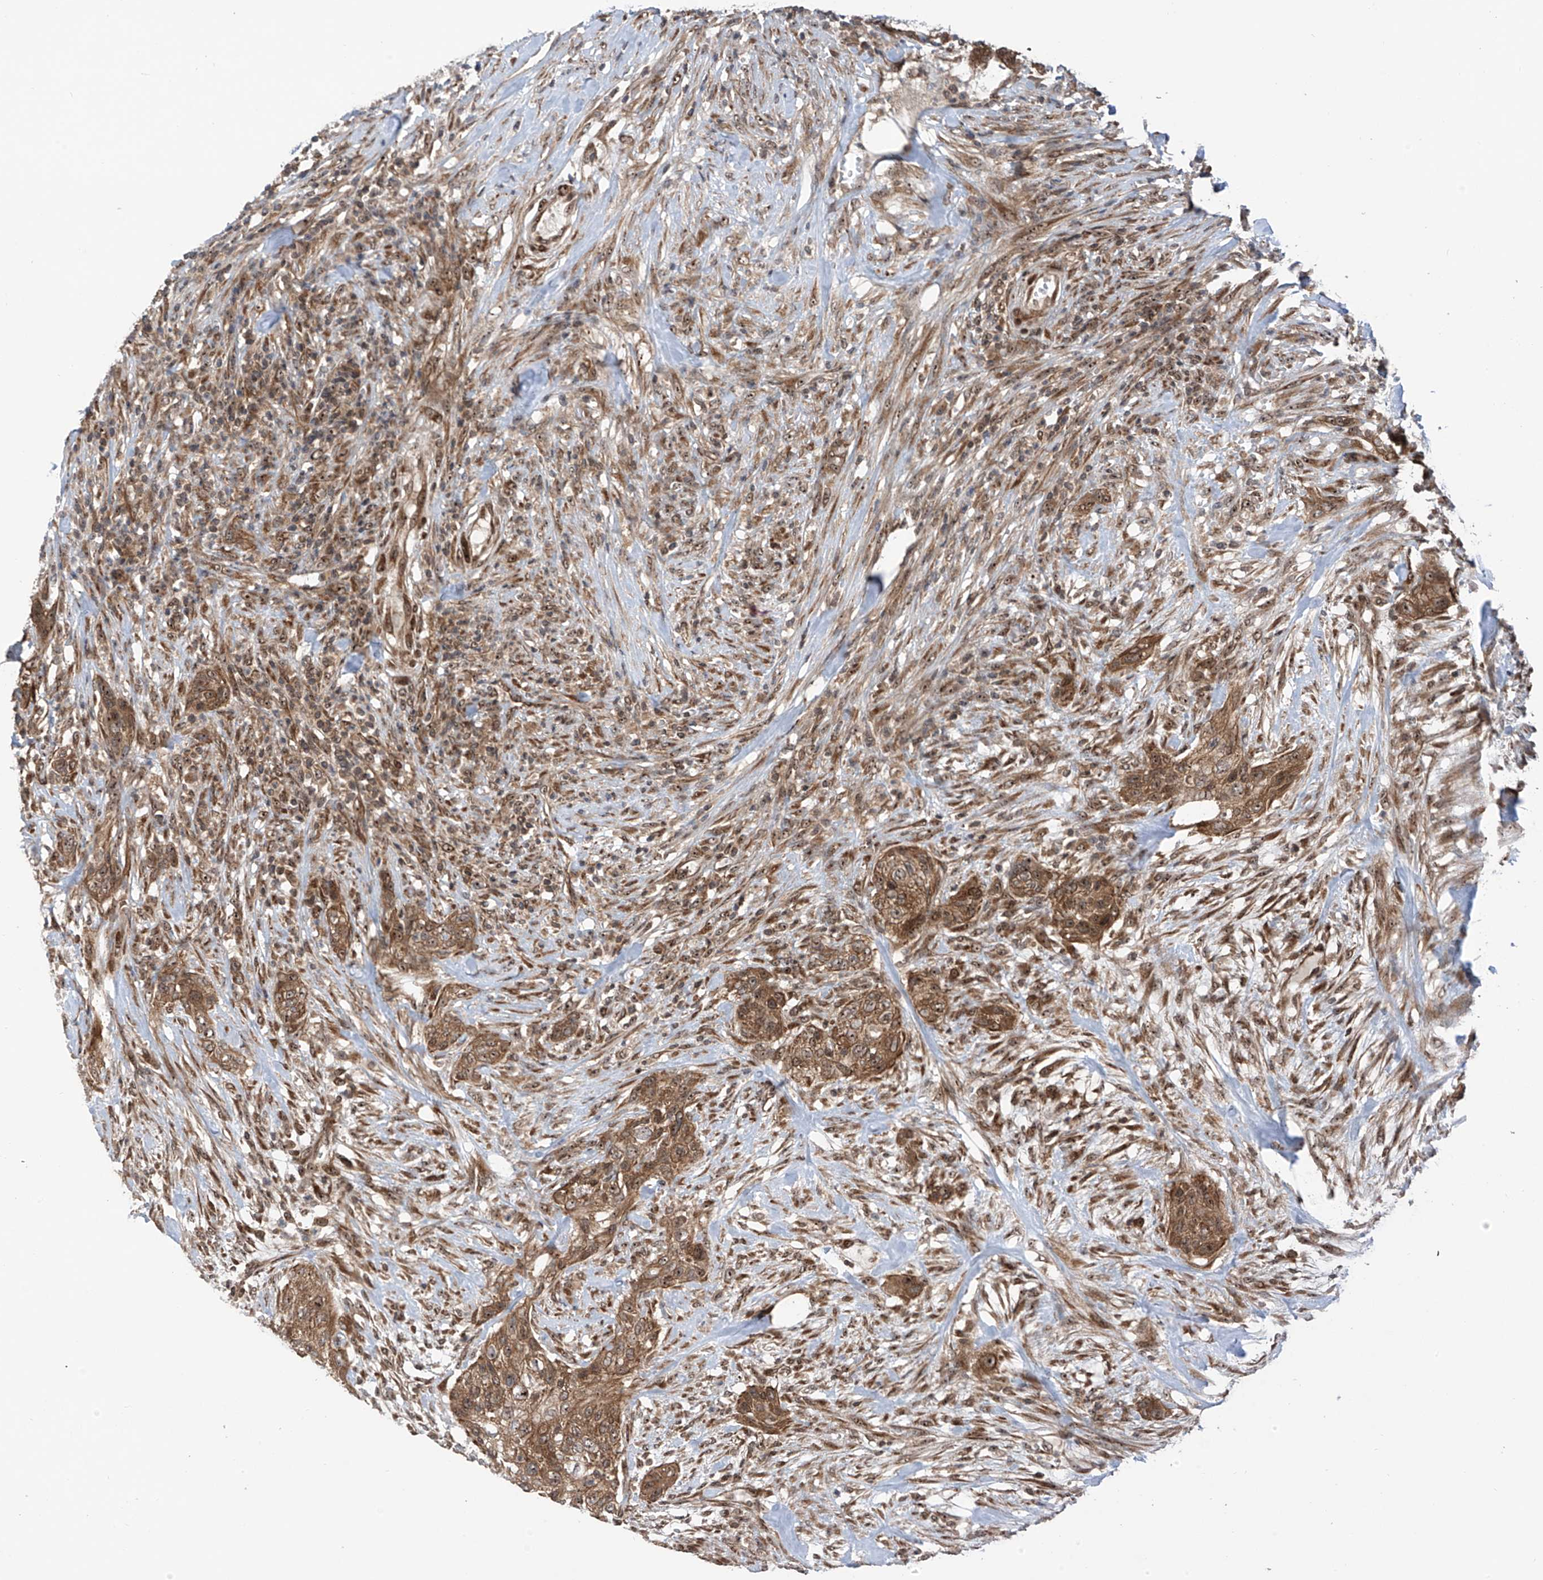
{"staining": {"intensity": "moderate", "quantity": ">75%", "location": "cytoplasmic/membranous,nuclear"}, "tissue": "urothelial cancer", "cell_type": "Tumor cells", "image_type": "cancer", "snomed": [{"axis": "morphology", "description": "Urothelial carcinoma, High grade"}, {"axis": "topography", "description": "Urinary bladder"}], "caption": "There is medium levels of moderate cytoplasmic/membranous and nuclear staining in tumor cells of high-grade urothelial carcinoma, as demonstrated by immunohistochemical staining (brown color).", "gene": "C1orf131", "patient": {"sex": "male", "age": 35}}